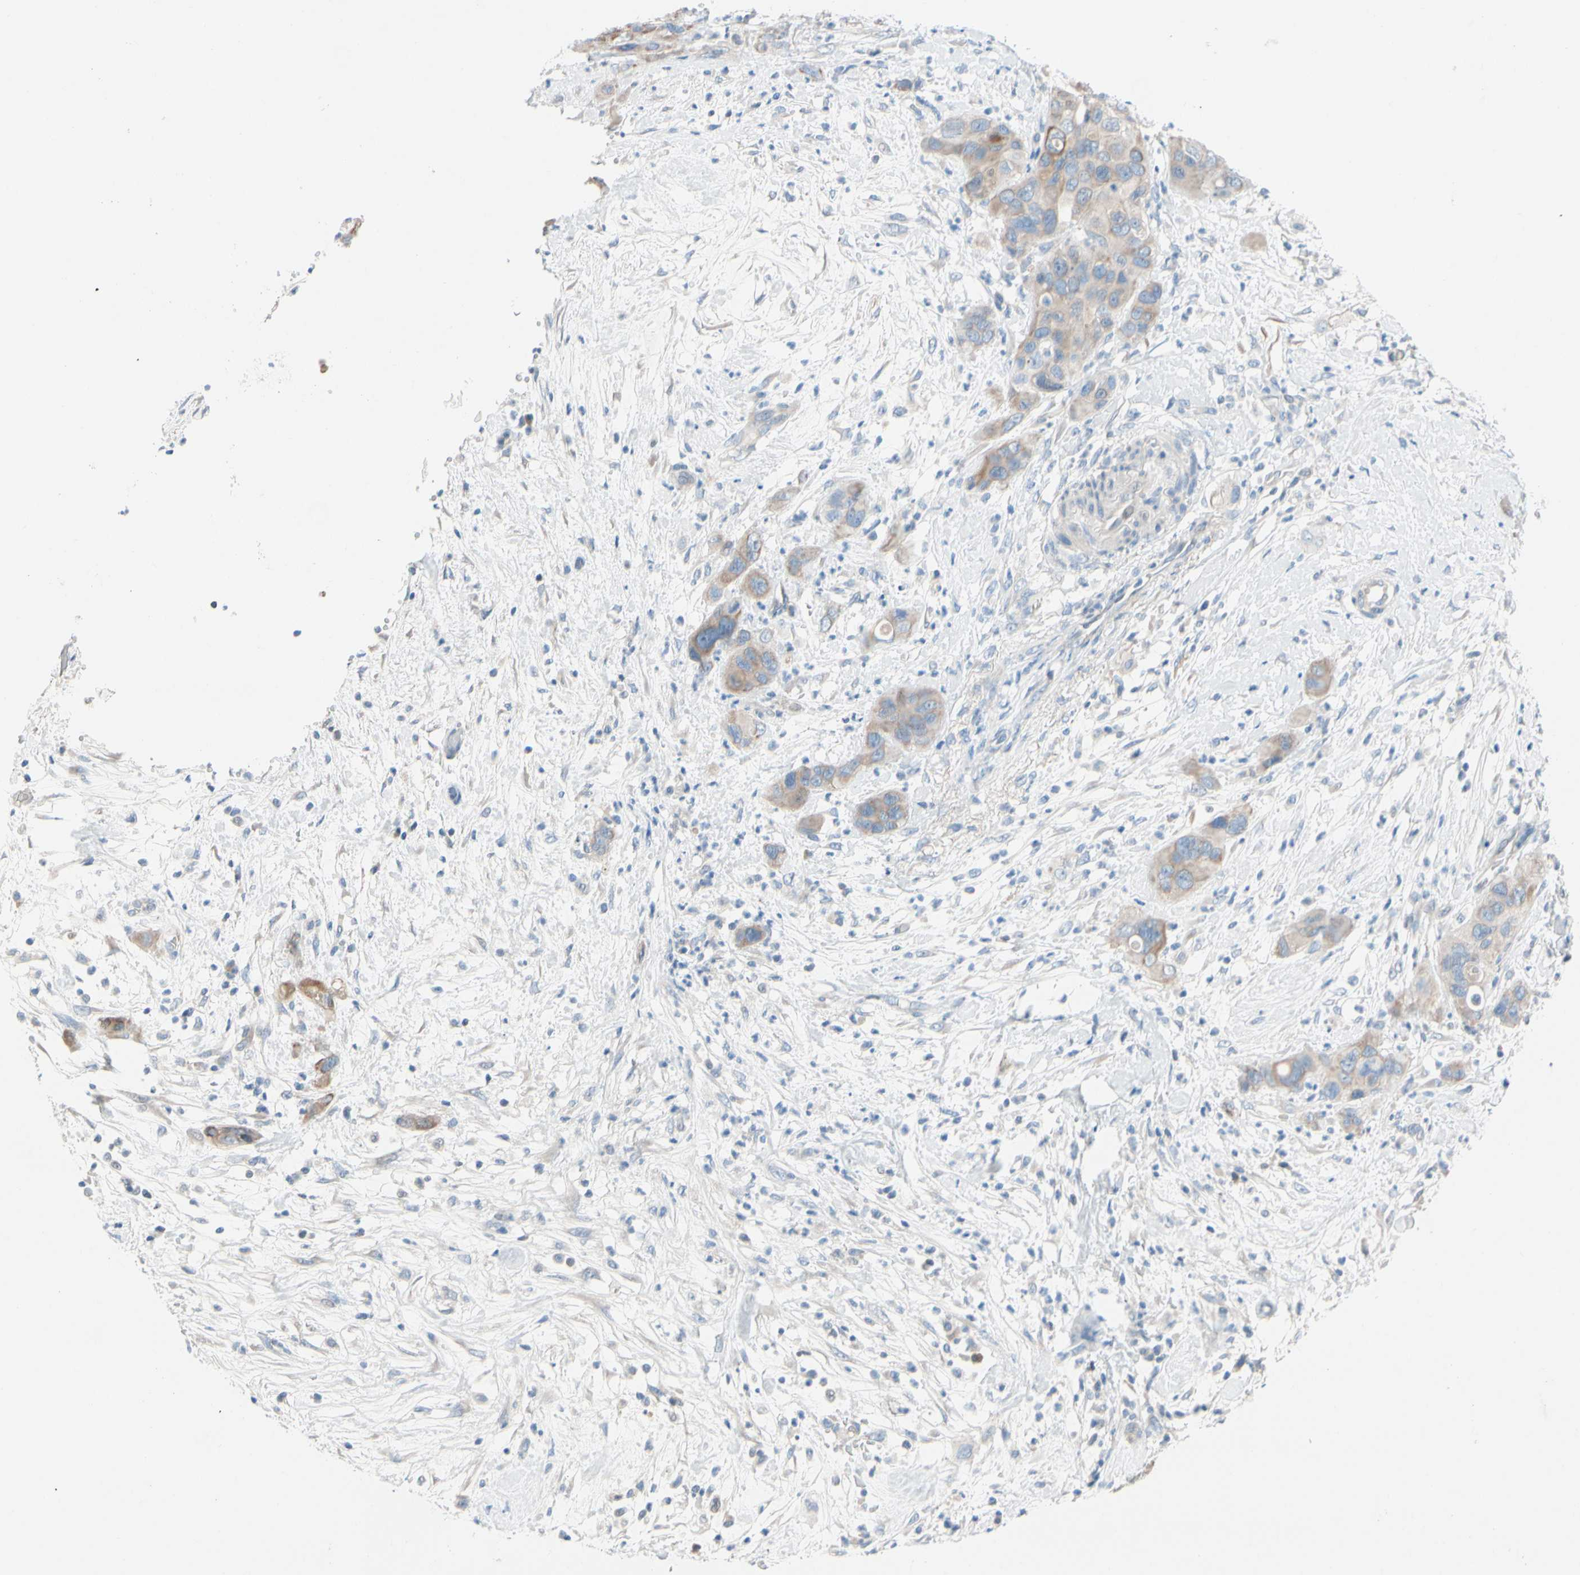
{"staining": {"intensity": "weak", "quantity": "25%-75%", "location": "cytoplasmic/membranous"}, "tissue": "pancreatic cancer", "cell_type": "Tumor cells", "image_type": "cancer", "snomed": [{"axis": "morphology", "description": "Adenocarcinoma, NOS"}, {"axis": "topography", "description": "Pancreas"}], "caption": "This is an image of immunohistochemistry (IHC) staining of adenocarcinoma (pancreatic), which shows weak staining in the cytoplasmic/membranous of tumor cells.", "gene": "ZNF132", "patient": {"sex": "female", "age": 71}}